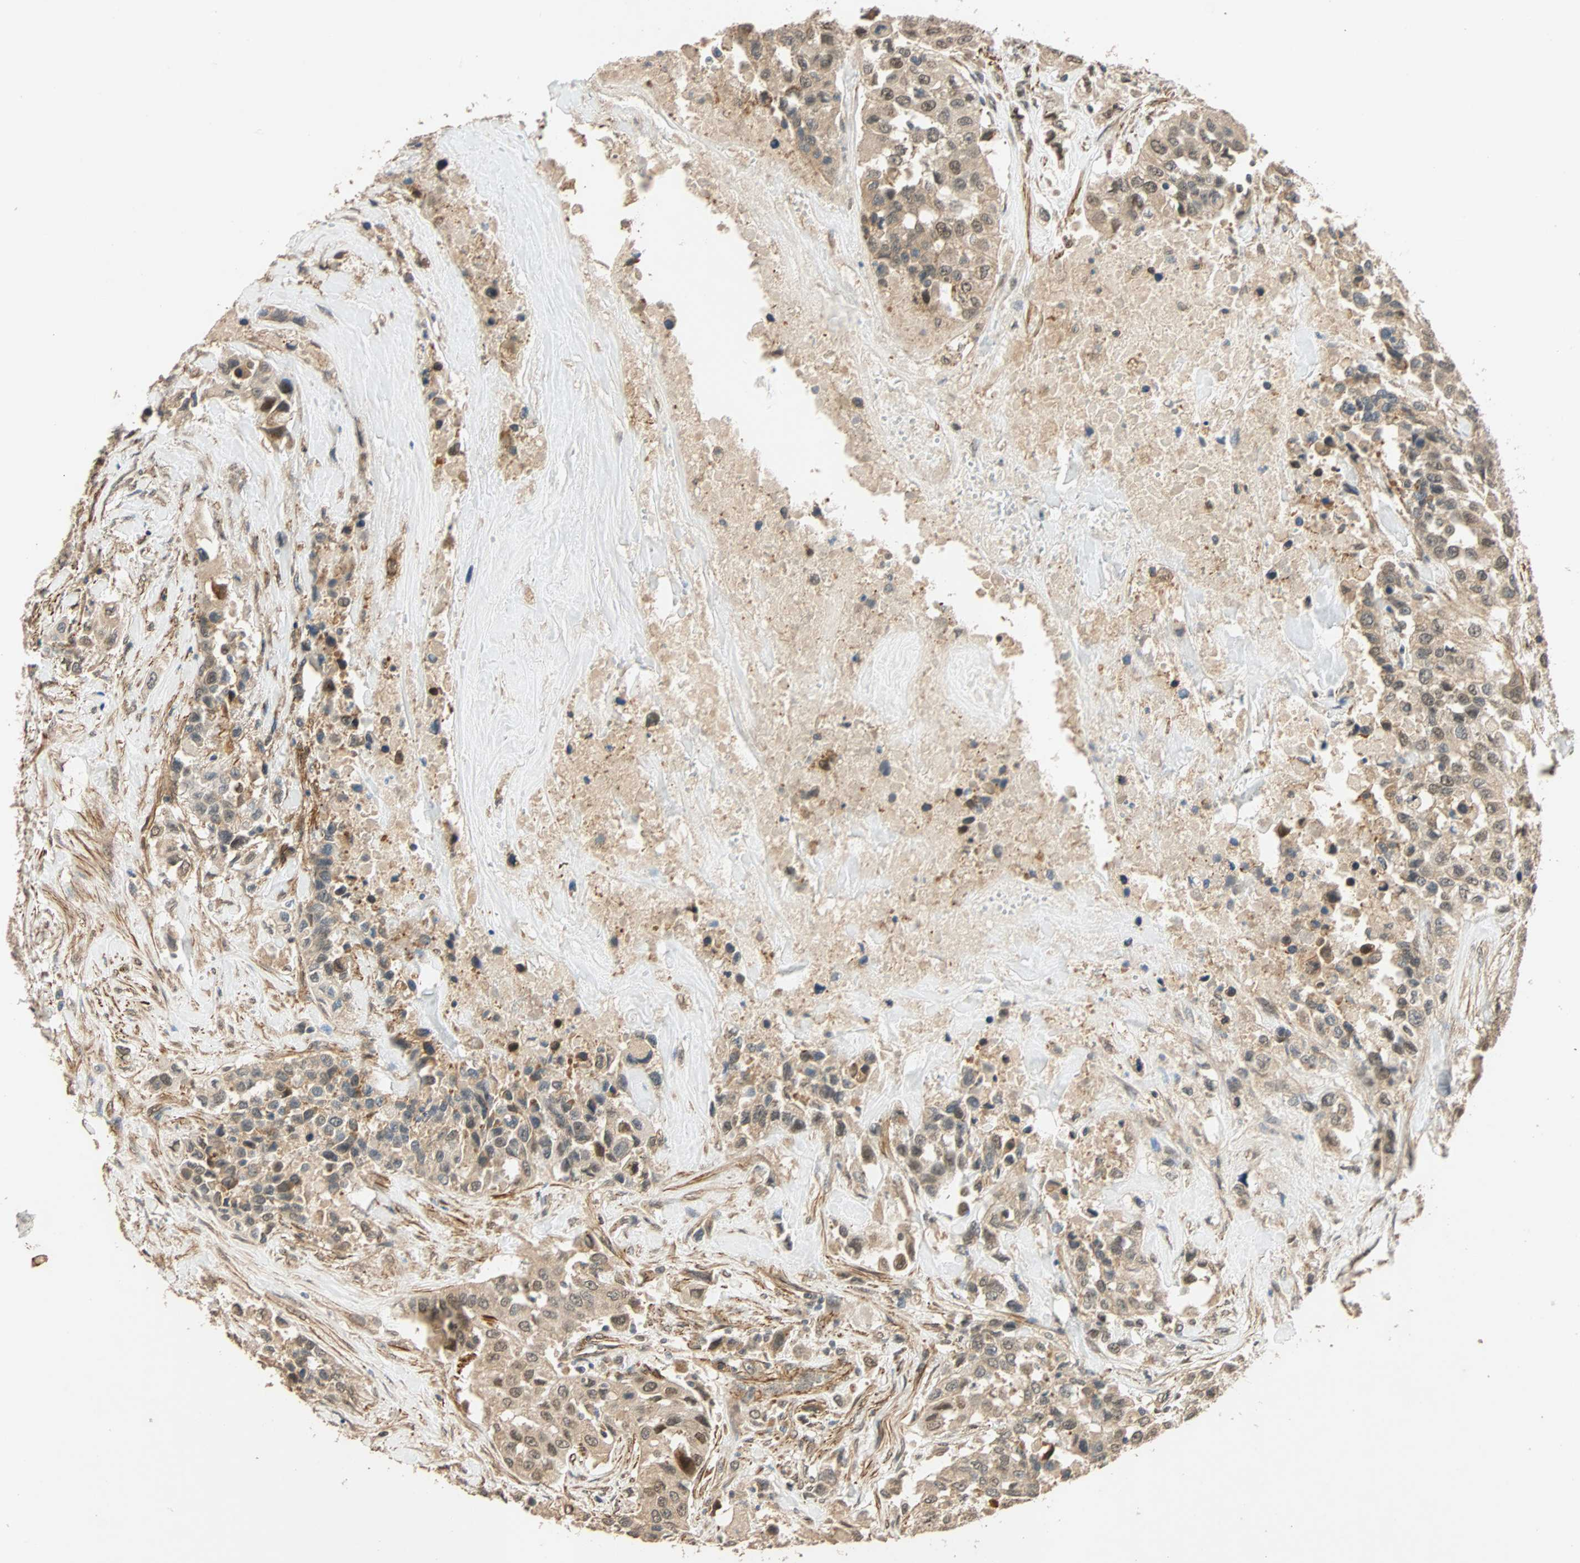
{"staining": {"intensity": "weak", "quantity": "25%-75%", "location": "cytoplasmic/membranous"}, "tissue": "urothelial cancer", "cell_type": "Tumor cells", "image_type": "cancer", "snomed": [{"axis": "morphology", "description": "Urothelial carcinoma, High grade"}, {"axis": "topography", "description": "Urinary bladder"}], "caption": "Urothelial cancer tissue exhibits weak cytoplasmic/membranous positivity in approximately 25%-75% of tumor cells Ihc stains the protein in brown and the nuclei are stained blue.", "gene": "QSER1", "patient": {"sex": "female", "age": 80}}